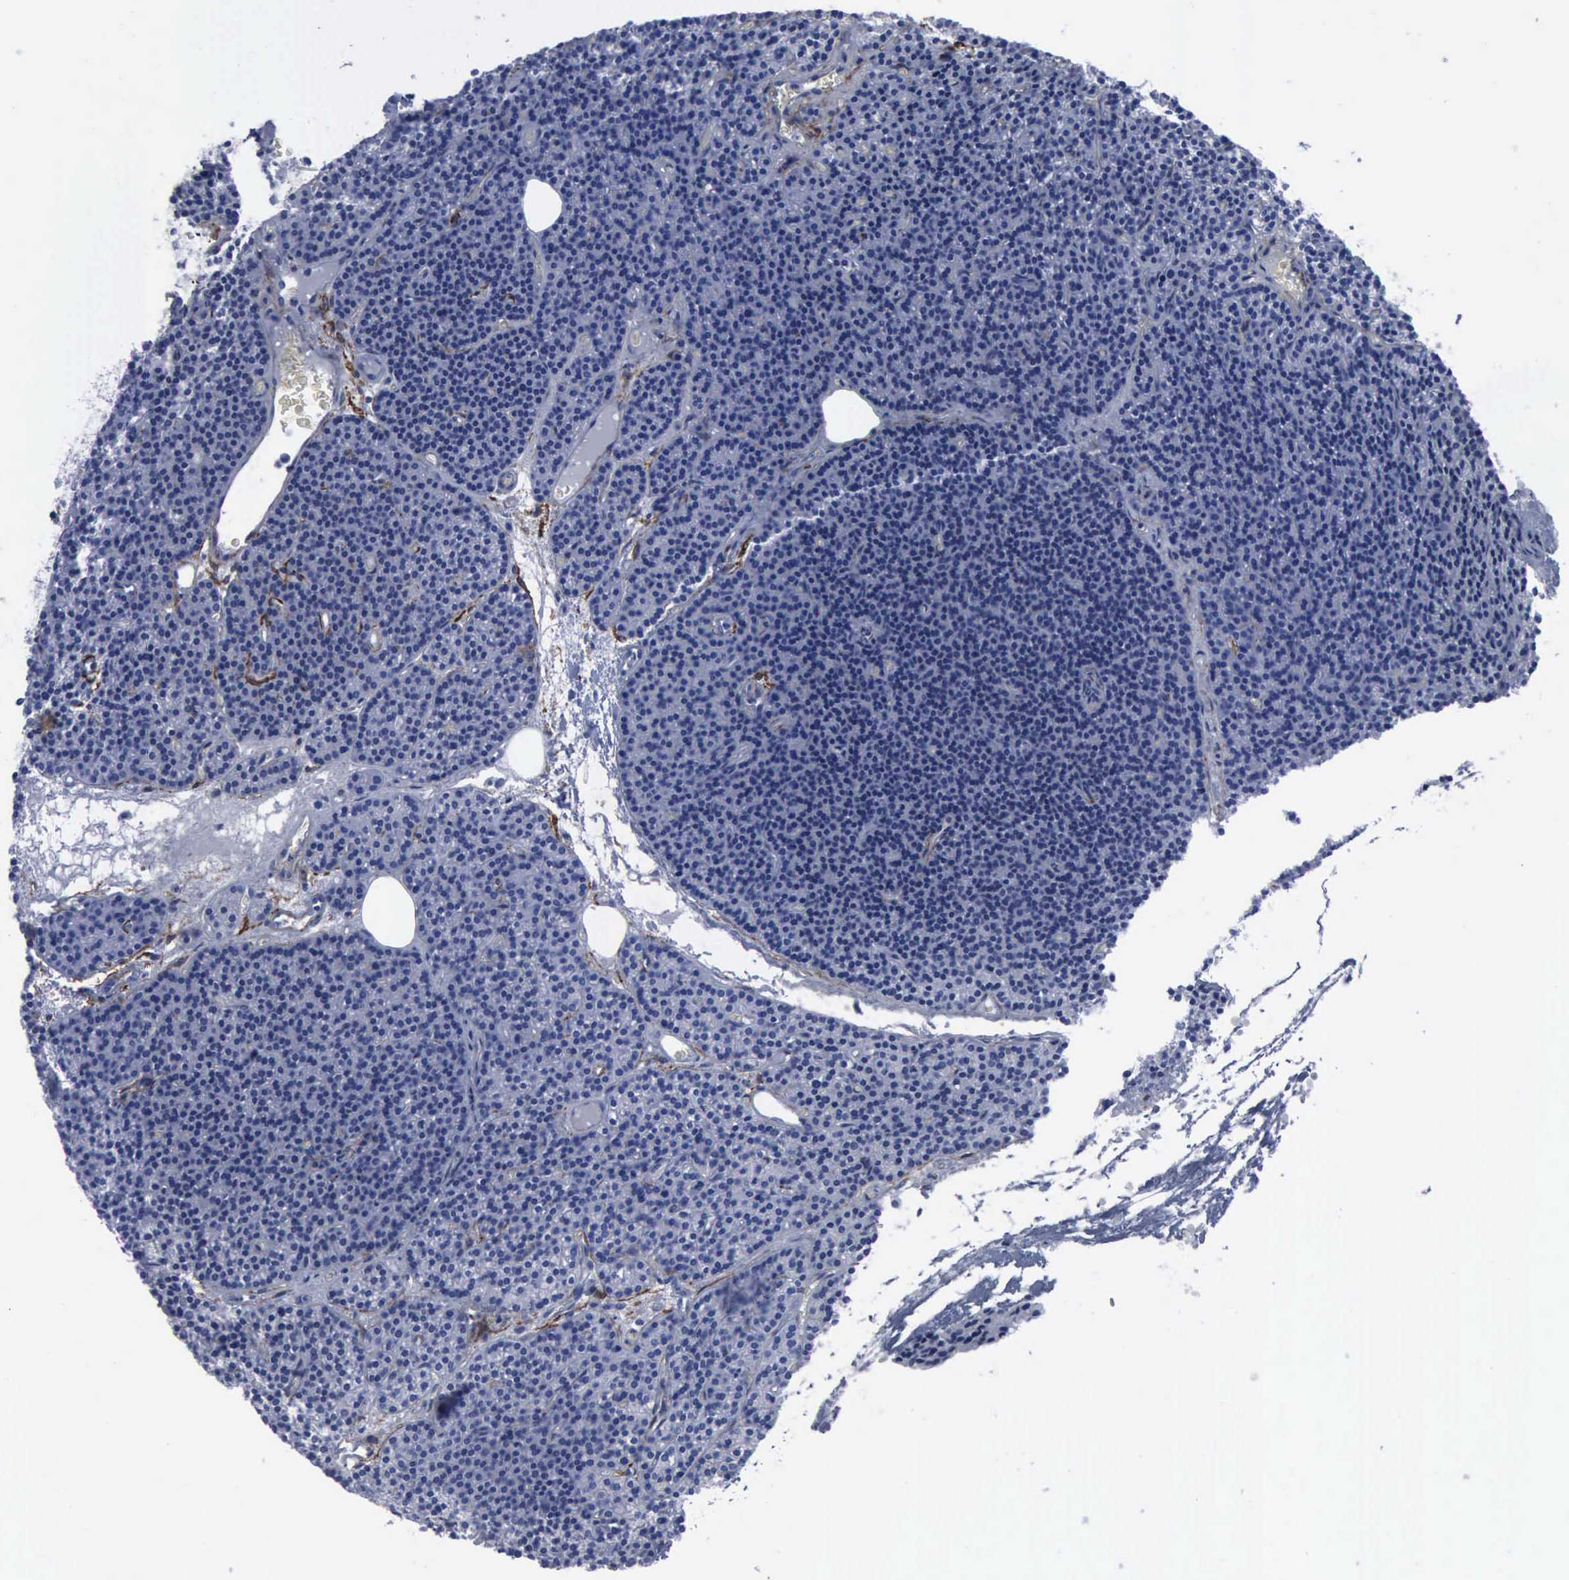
{"staining": {"intensity": "negative", "quantity": "none", "location": "none"}, "tissue": "parathyroid gland", "cell_type": "Glandular cells", "image_type": "normal", "snomed": [{"axis": "morphology", "description": "Normal tissue, NOS"}, {"axis": "topography", "description": "Parathyroid gland"}], "caption": "Parathyroid gland was stained to show a protein in brown. There is no significant positivity in glandular cells. The staining is performed using DAB (3,3'-diaminobenzidine) brown chromogen with nuclei counter-stained in using hematoxylin.", "gene": "NGFR", "patient": {"sex": "male", "age": 57}}